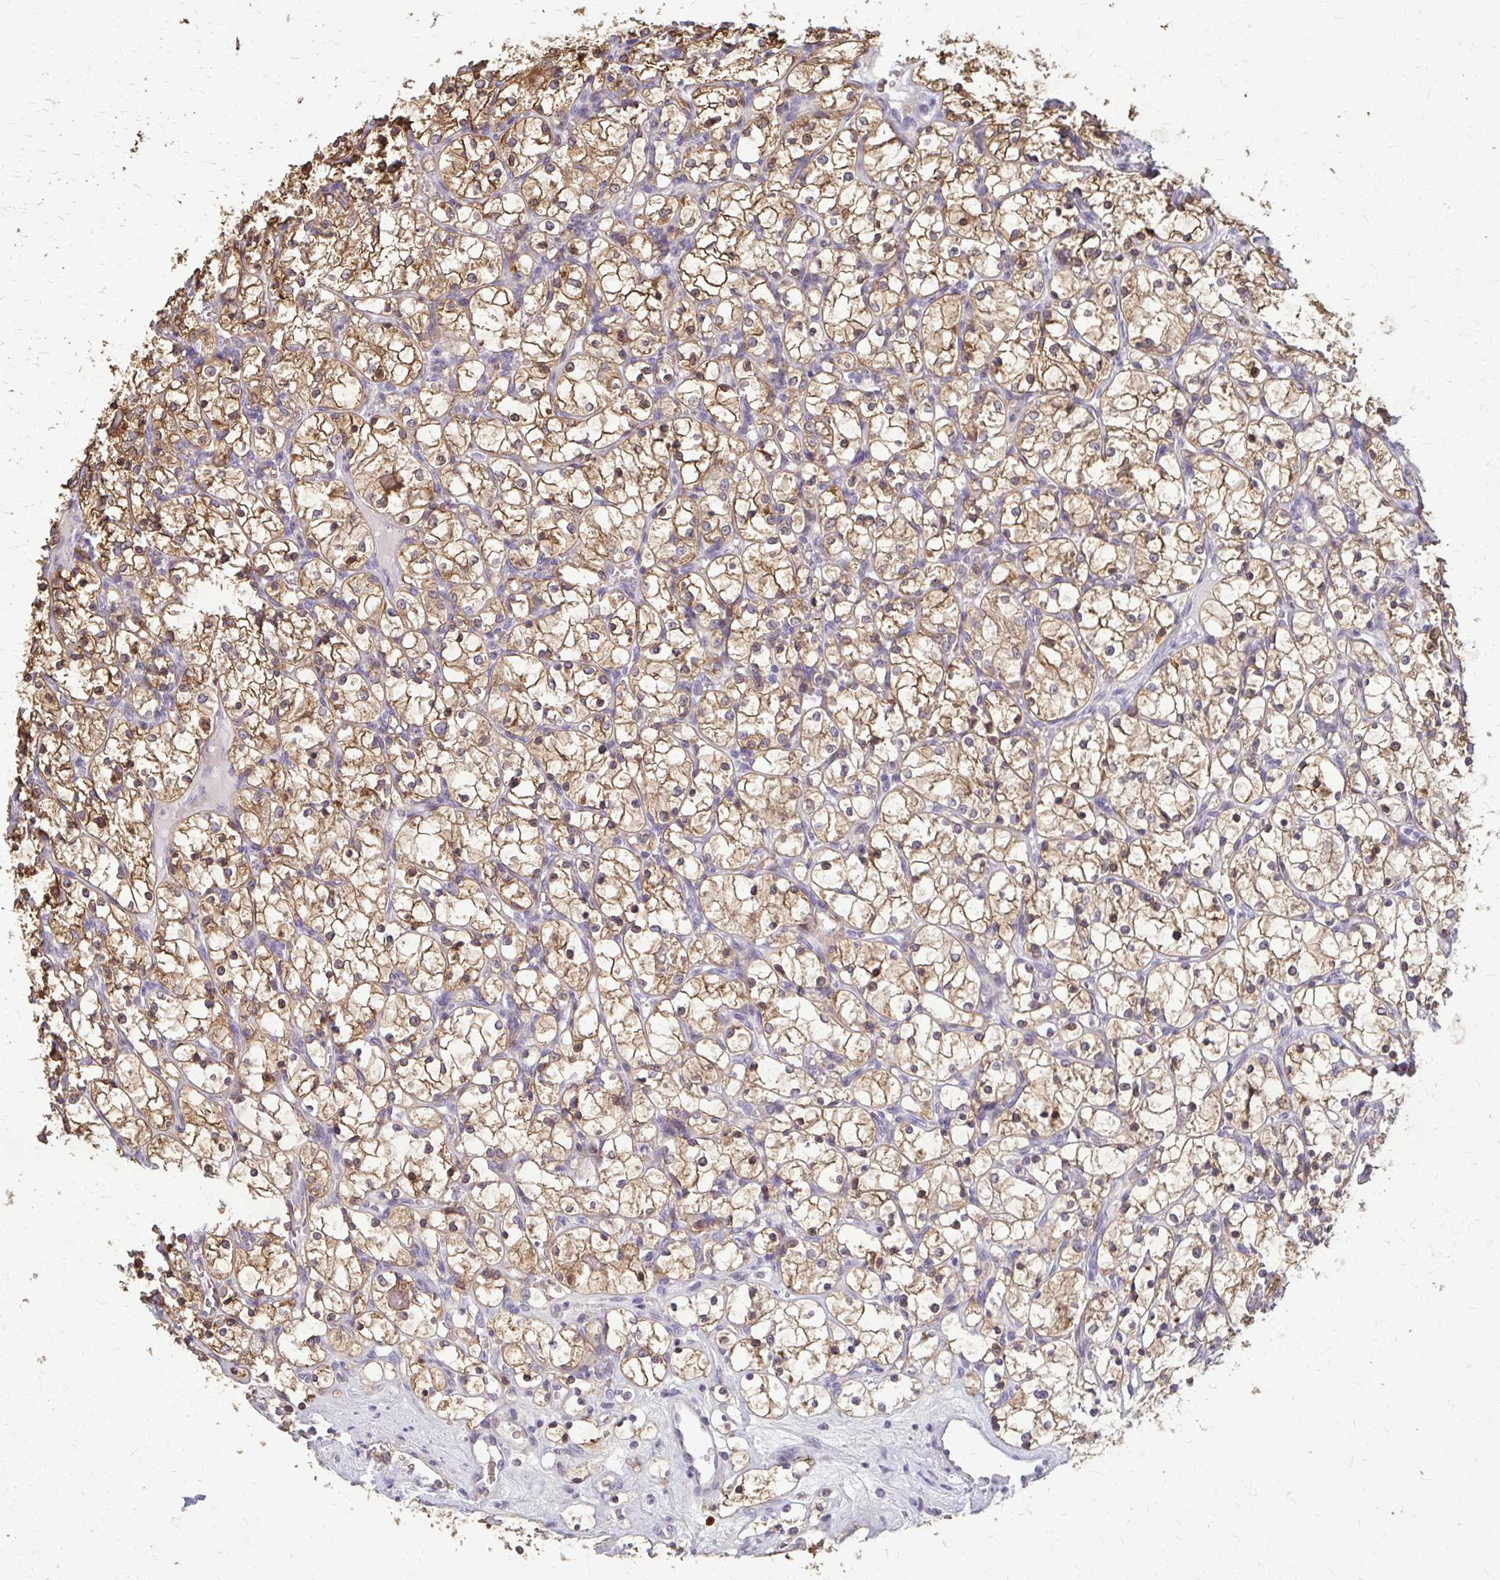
{"staining": {"intensity": "moderate", "quantity": ">75%", "location": "cytoplasmic/membranous,nuclear"}, "tissue": "renal cancer", "cell_type": "Tumor cells", "image_type": "cancer", "snomed": [{"axis": "morphology", "description": "Adenocarcinoma, NOS"}, {"axis": "topography", "description": "Kidney"}], "caption": "Moderate cytoplasmic/membranous and nuclear staining is appreciated in approximately >75% of tumor cells in renal adenocarcinoma. (DAB (3,3'-diaminobenzidine) IHC with brightfield microscopy, high magnification).", "gene": "ZNF34", "patient": {"sex": "female", "age": 69}}